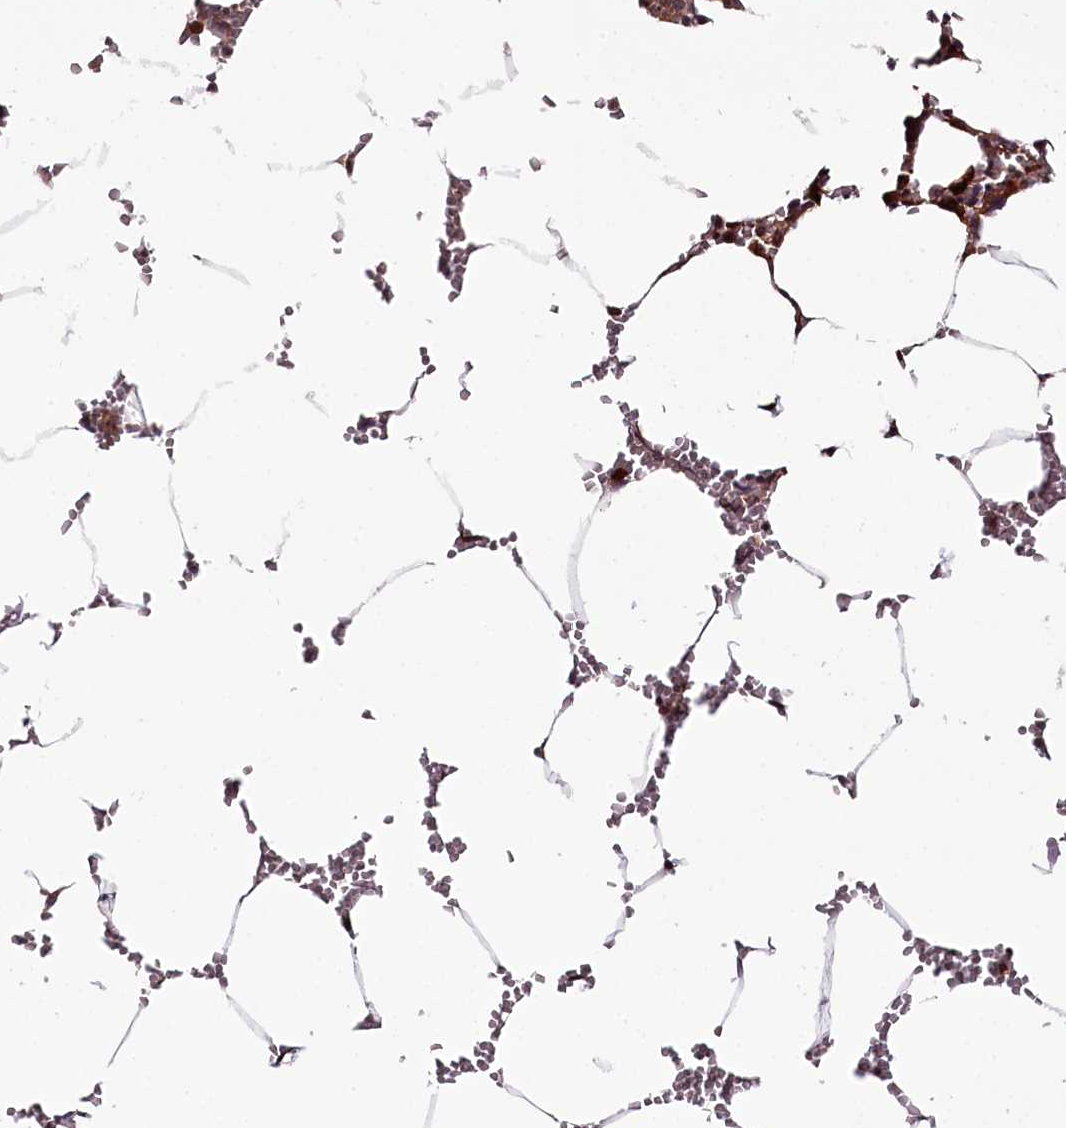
{"staining": {"intensity": "moderate", "quantity": "<25%", "location": "cytoplasmic/membranous"}, "tissue": "bone marrow", "cell_type": "Hematopoietic cells", "image_type": "normal", "snomed": [{"axis": "morphology", "description": "Normal tissue, NOS"}, {"axis": "topography", "description": "Bone marrow"}], "caption": "The photomicrograph shows immunohistochemical staining of normal bone marrow. There is moderate cytoplasmic/membranous positivity is appreciated in approximately <25% of hematopoietic cells.", "gene": "TARS1", "patient": {"sex": "male", "age": 70}}